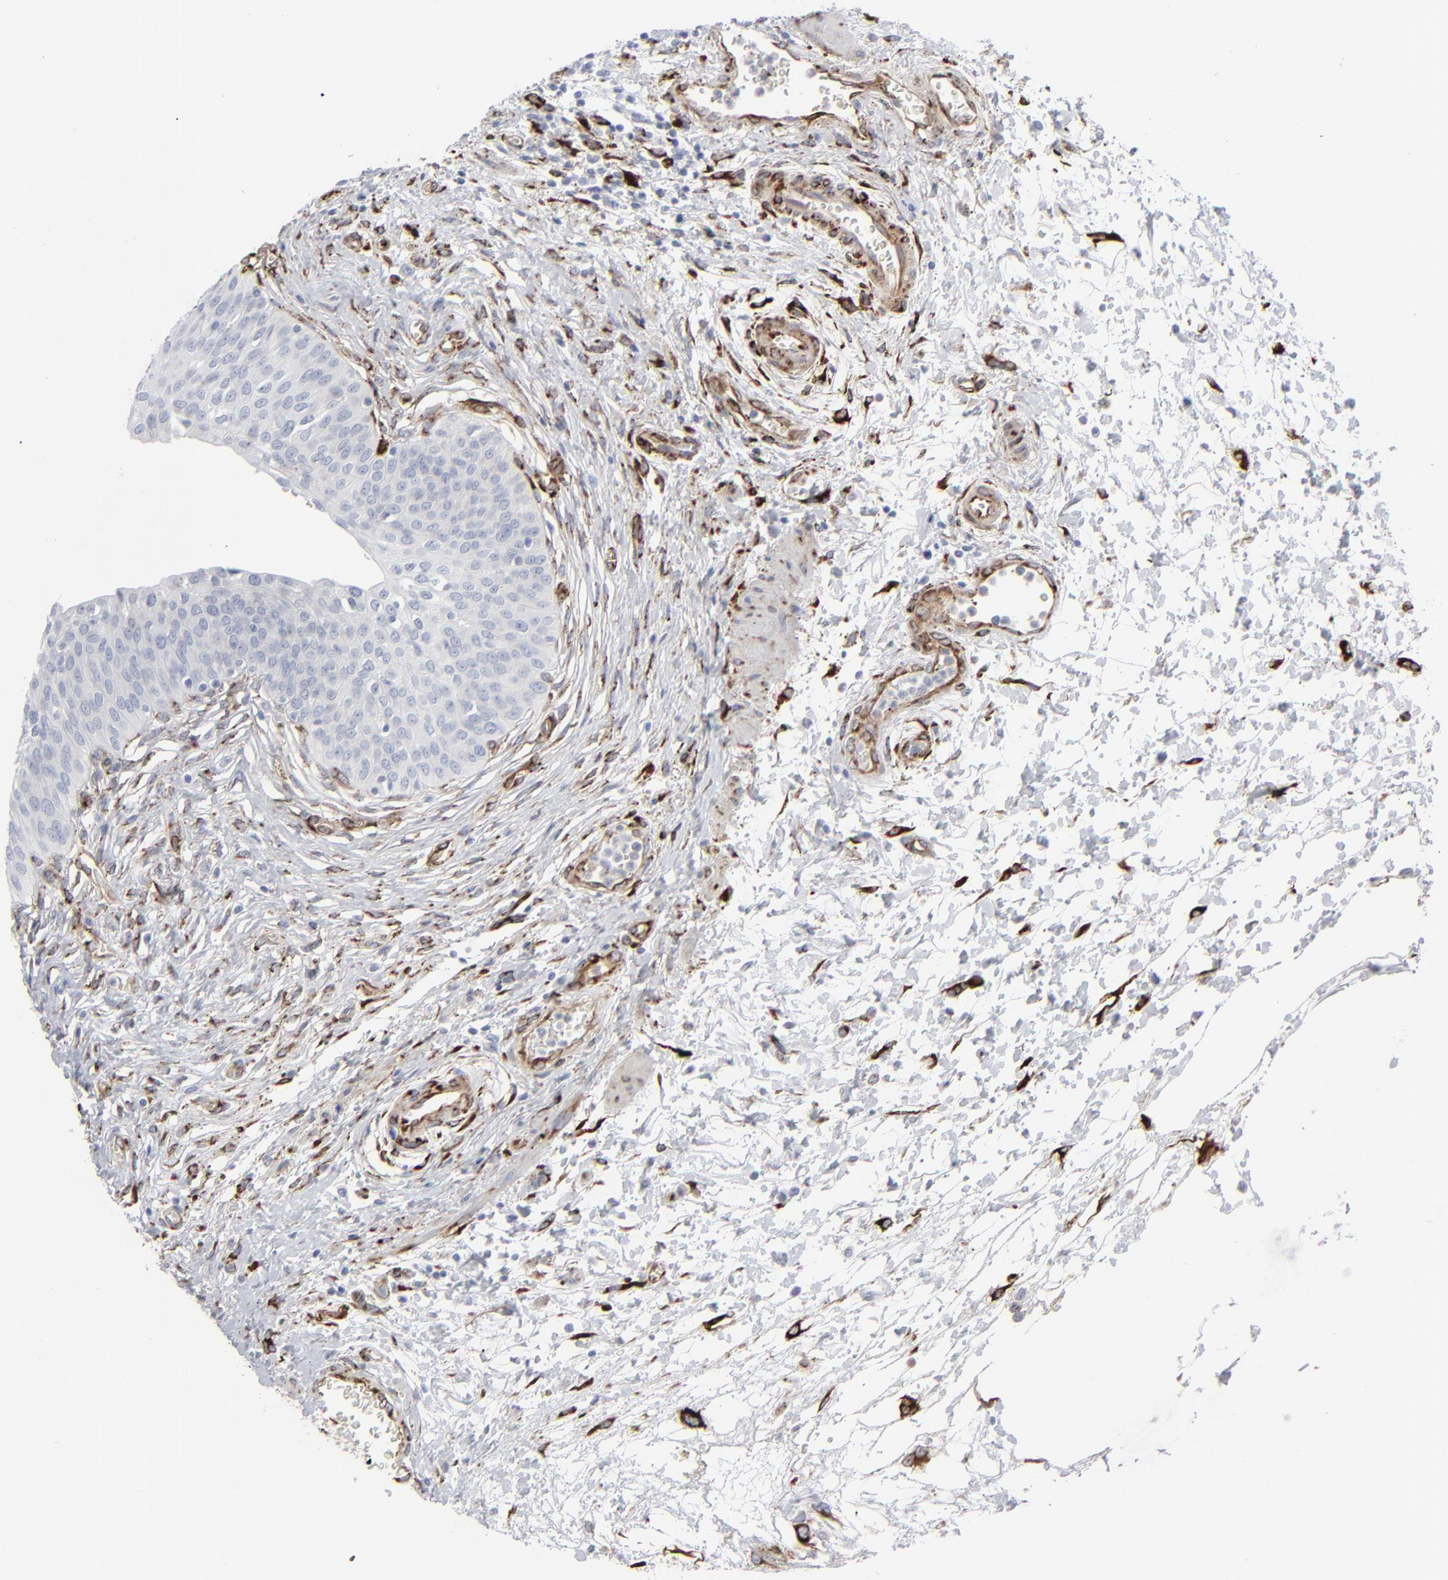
{"staining": {"intensity": "negative", "quantity": "none", "location": "none"}, "tissue": "urinary bladder", "cell_type": "Urothelial cells", "image_type": "normal", "snomed": [{"axis": "morphology", "description": "Normal tissue, NOS"}, {"axis": "topography", "description": "Smooth muscle"}, {"axis": "topography", "description": "Urinary bladder"}], "caption": "Urothelial cells are negative for protein expression in unremarkable human urinary bladder. (DAB IHC, high magnification).", "gene": "SPARC", "patient": {"sex": "male", "age": 35}}